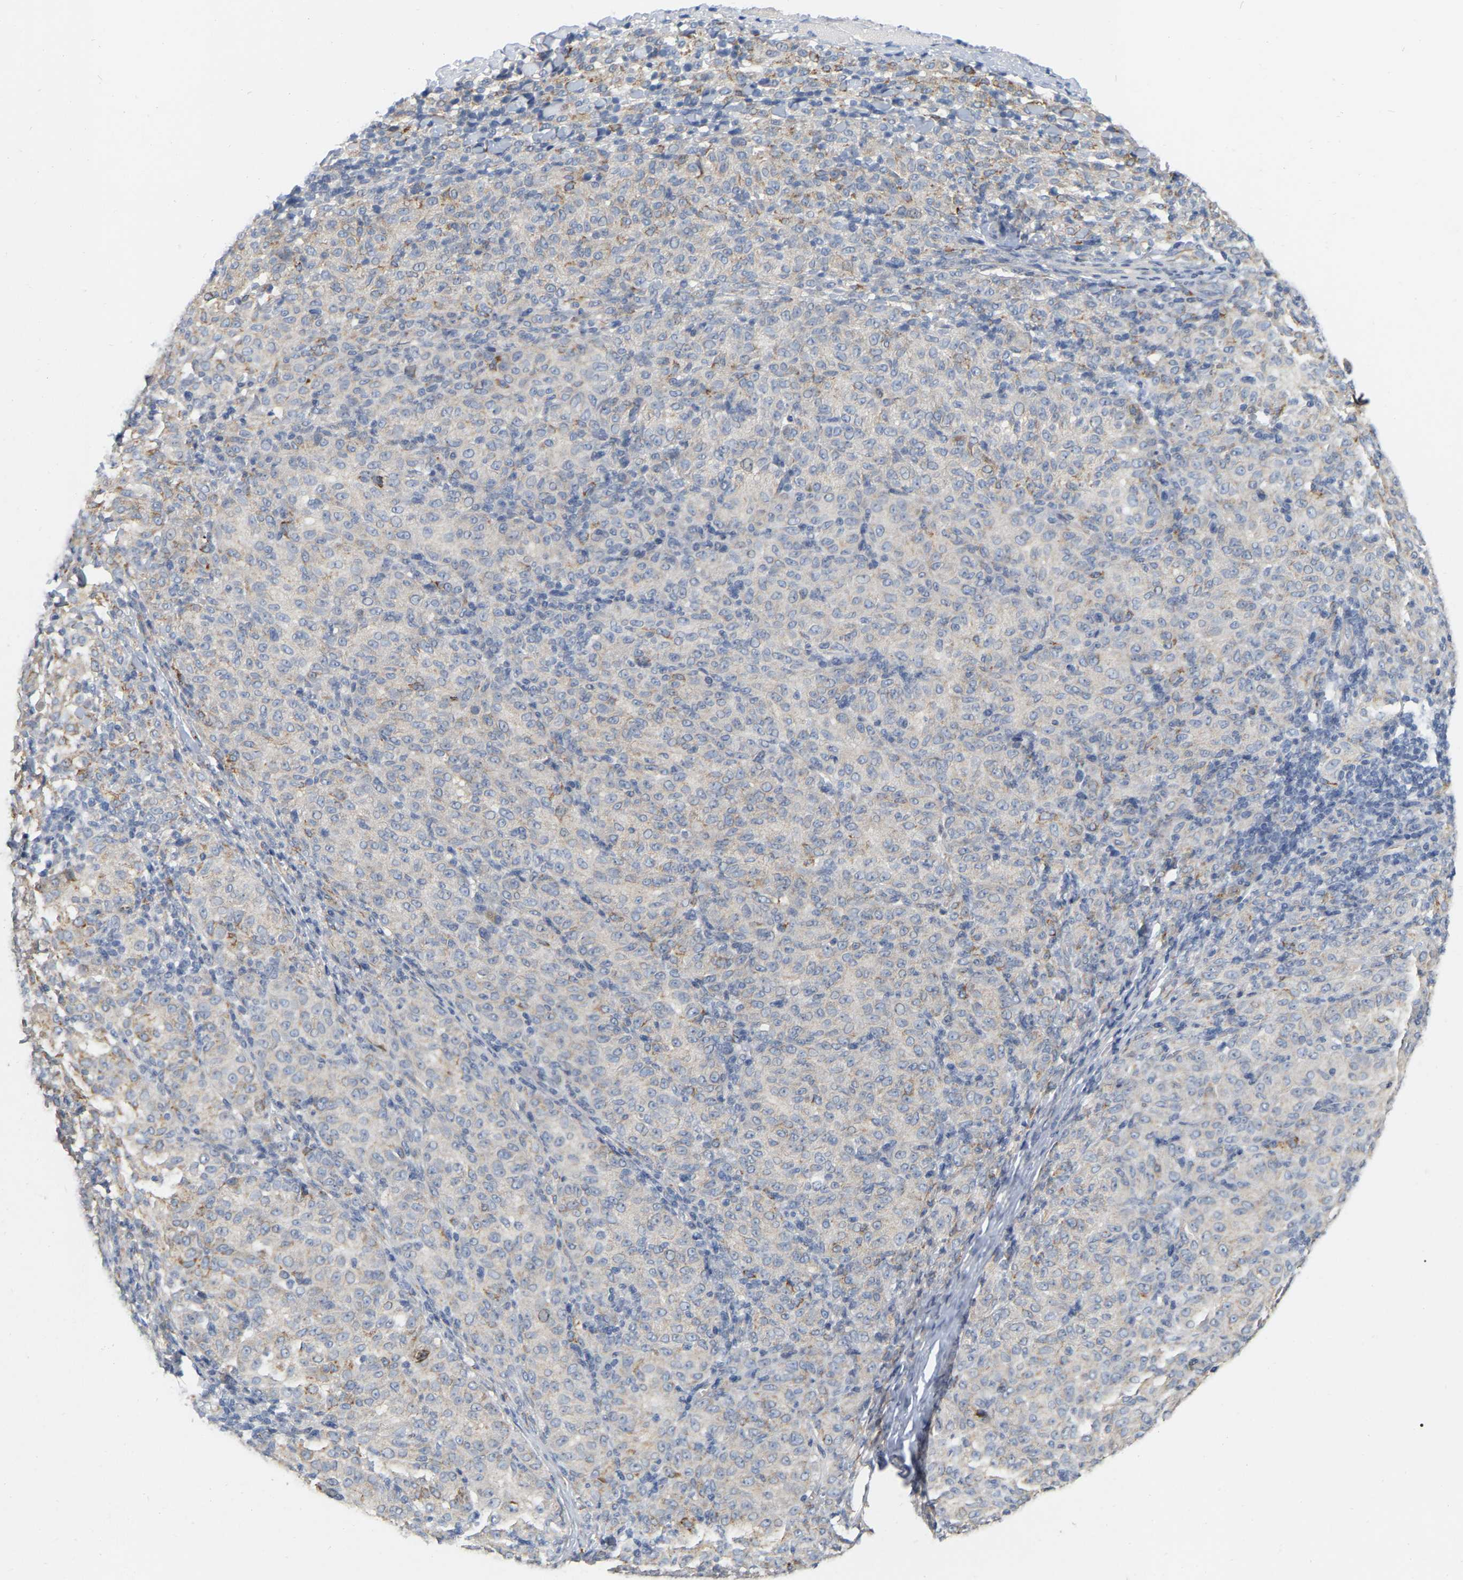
{"staining": {"intensity": "moderate", "quantity": "<25%", "location": "cytoplasmic/membranous"}, "tissue": "melanoma", "cell_type": "Tumor cells", "image_type": "cancer", "snomed": [{"axis": "morphology", "description": "Malignant melanoma, NOS"}, {"axis": "topography", "description": "Skin"}], "caption": "The immunohistochemical stain highlights moderate cytoplasmic/membranous positivity in tumor cells of melanoma tissue.", "gene": "SSH1", "patient": {"sex": "female", "age": 72}}